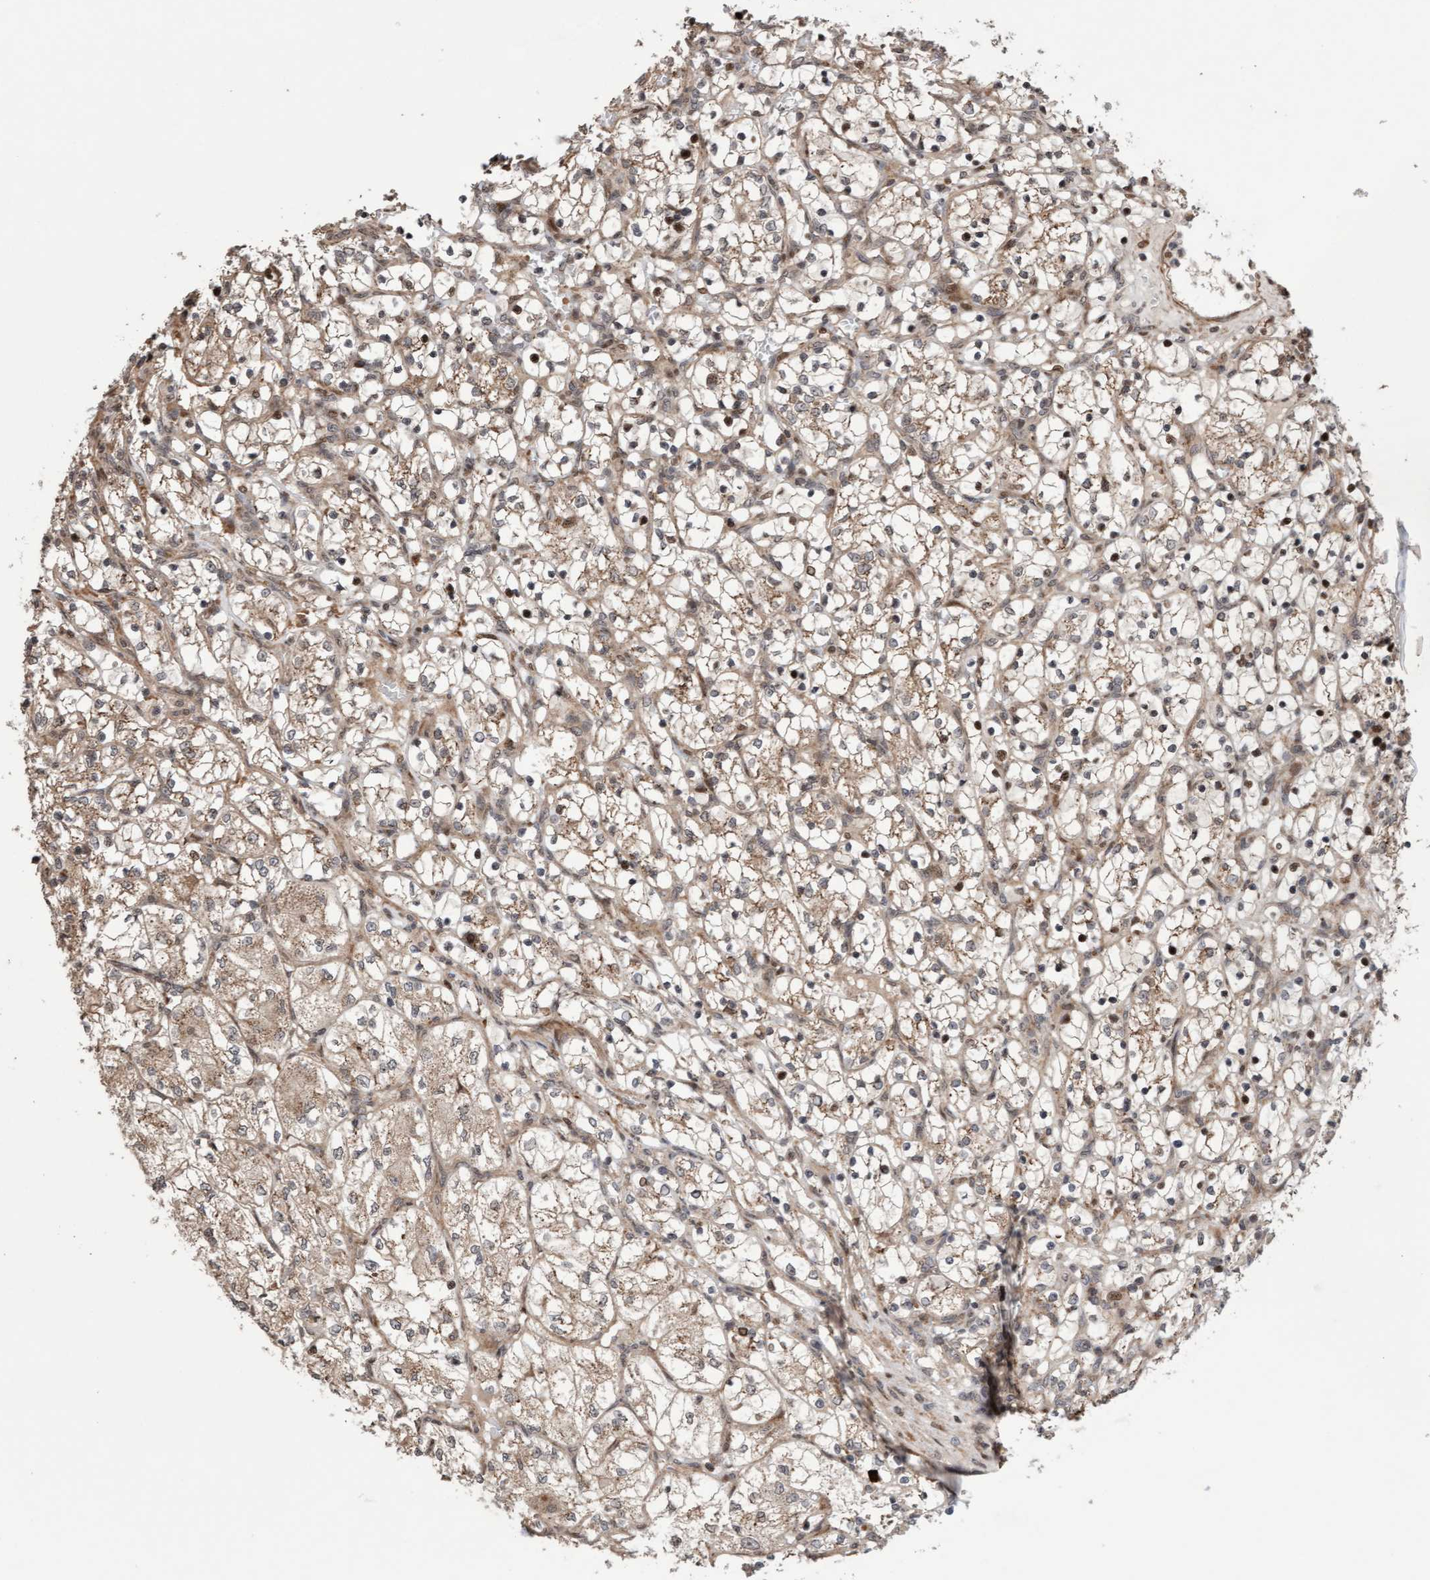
{"staining": {"intensity": "weak", "quantity": ">75%", "location": "cytoplasmic/membranous"}, "tissue": "renal cancer", "cell_type": "Tumor cells", "image_type": "cancer", "snomed": [{"axis": "morphology", "description": "Adenocarcinoma, NOS"}, {"axis": "topography", "description": "Kidney"}], "caption": "A brown stain highlights weak cytoplasmic/membranous expression of a protein in adenocarcinoma (renal) tumor cells. (DAB = brown stain, brightfield microscopy at high magnification).", "gene": "PECR", "patient": {"sex": "female", "age": 69}}